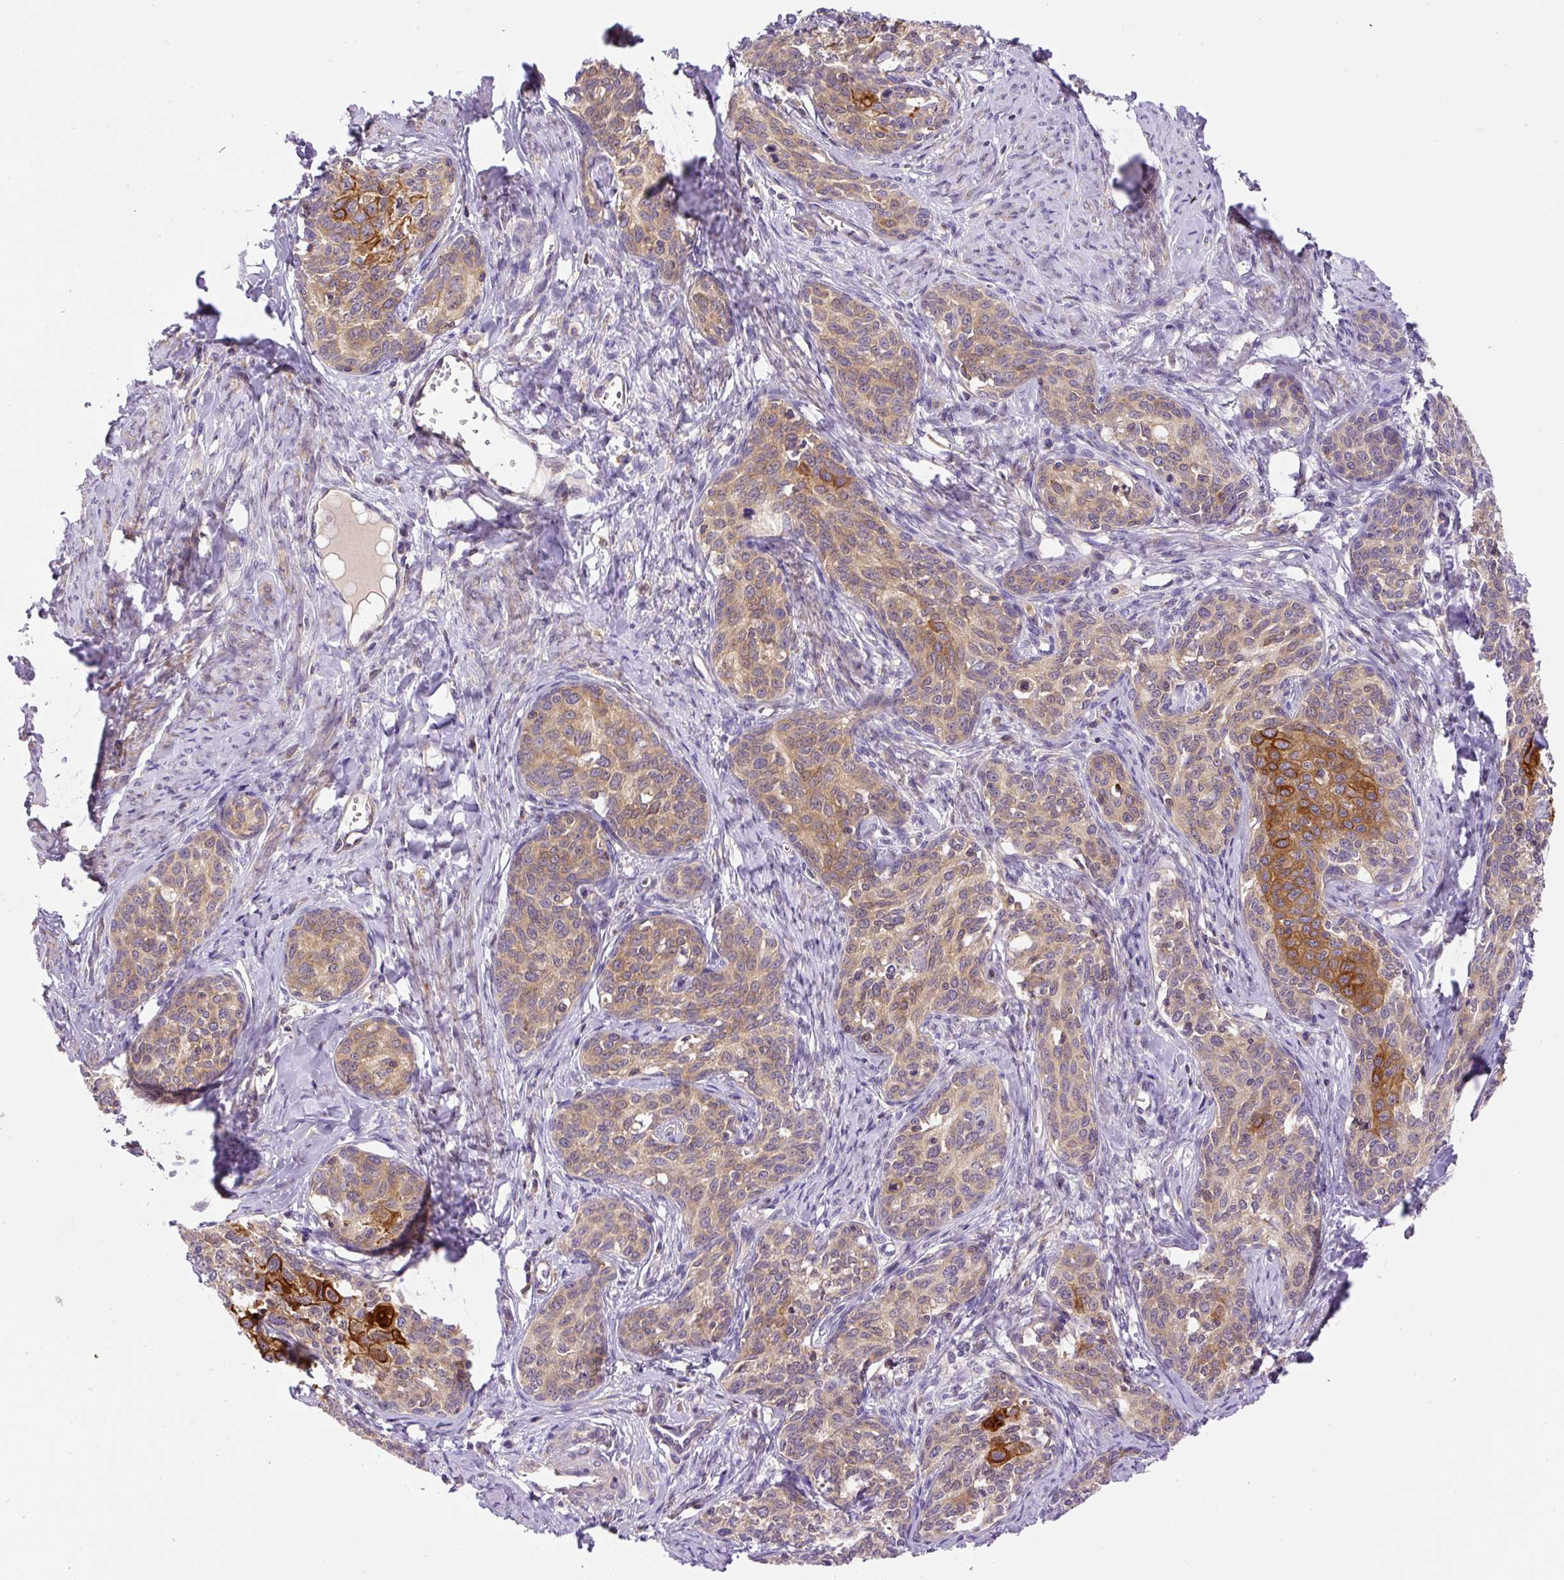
{"staining": {"intensity": "weak", "quantity": "25%-75%", "location": "cytoplasmic/membranous"}, "tissue": "cervical cancer", "cell_type": "Tumor cells", "image_type": "cancer", "snomed": [{"axis": "morphology", "description": "Squamous cell carcinoma, NOS"}, {"axis": "morphology", "description": "Adenocarcinoma, NOS"}, {"axis": "topography", "description": "Cervix"}], "caption": "Cervical cancer (squamous cell carcinoma) stained with a brown dye demonstrates weak cytoplasmic/membranous positive expression in about 25%-75% of tumor cells.", "gene": "CCDC28A", "patient": {"sex": "female", "age": 52}}